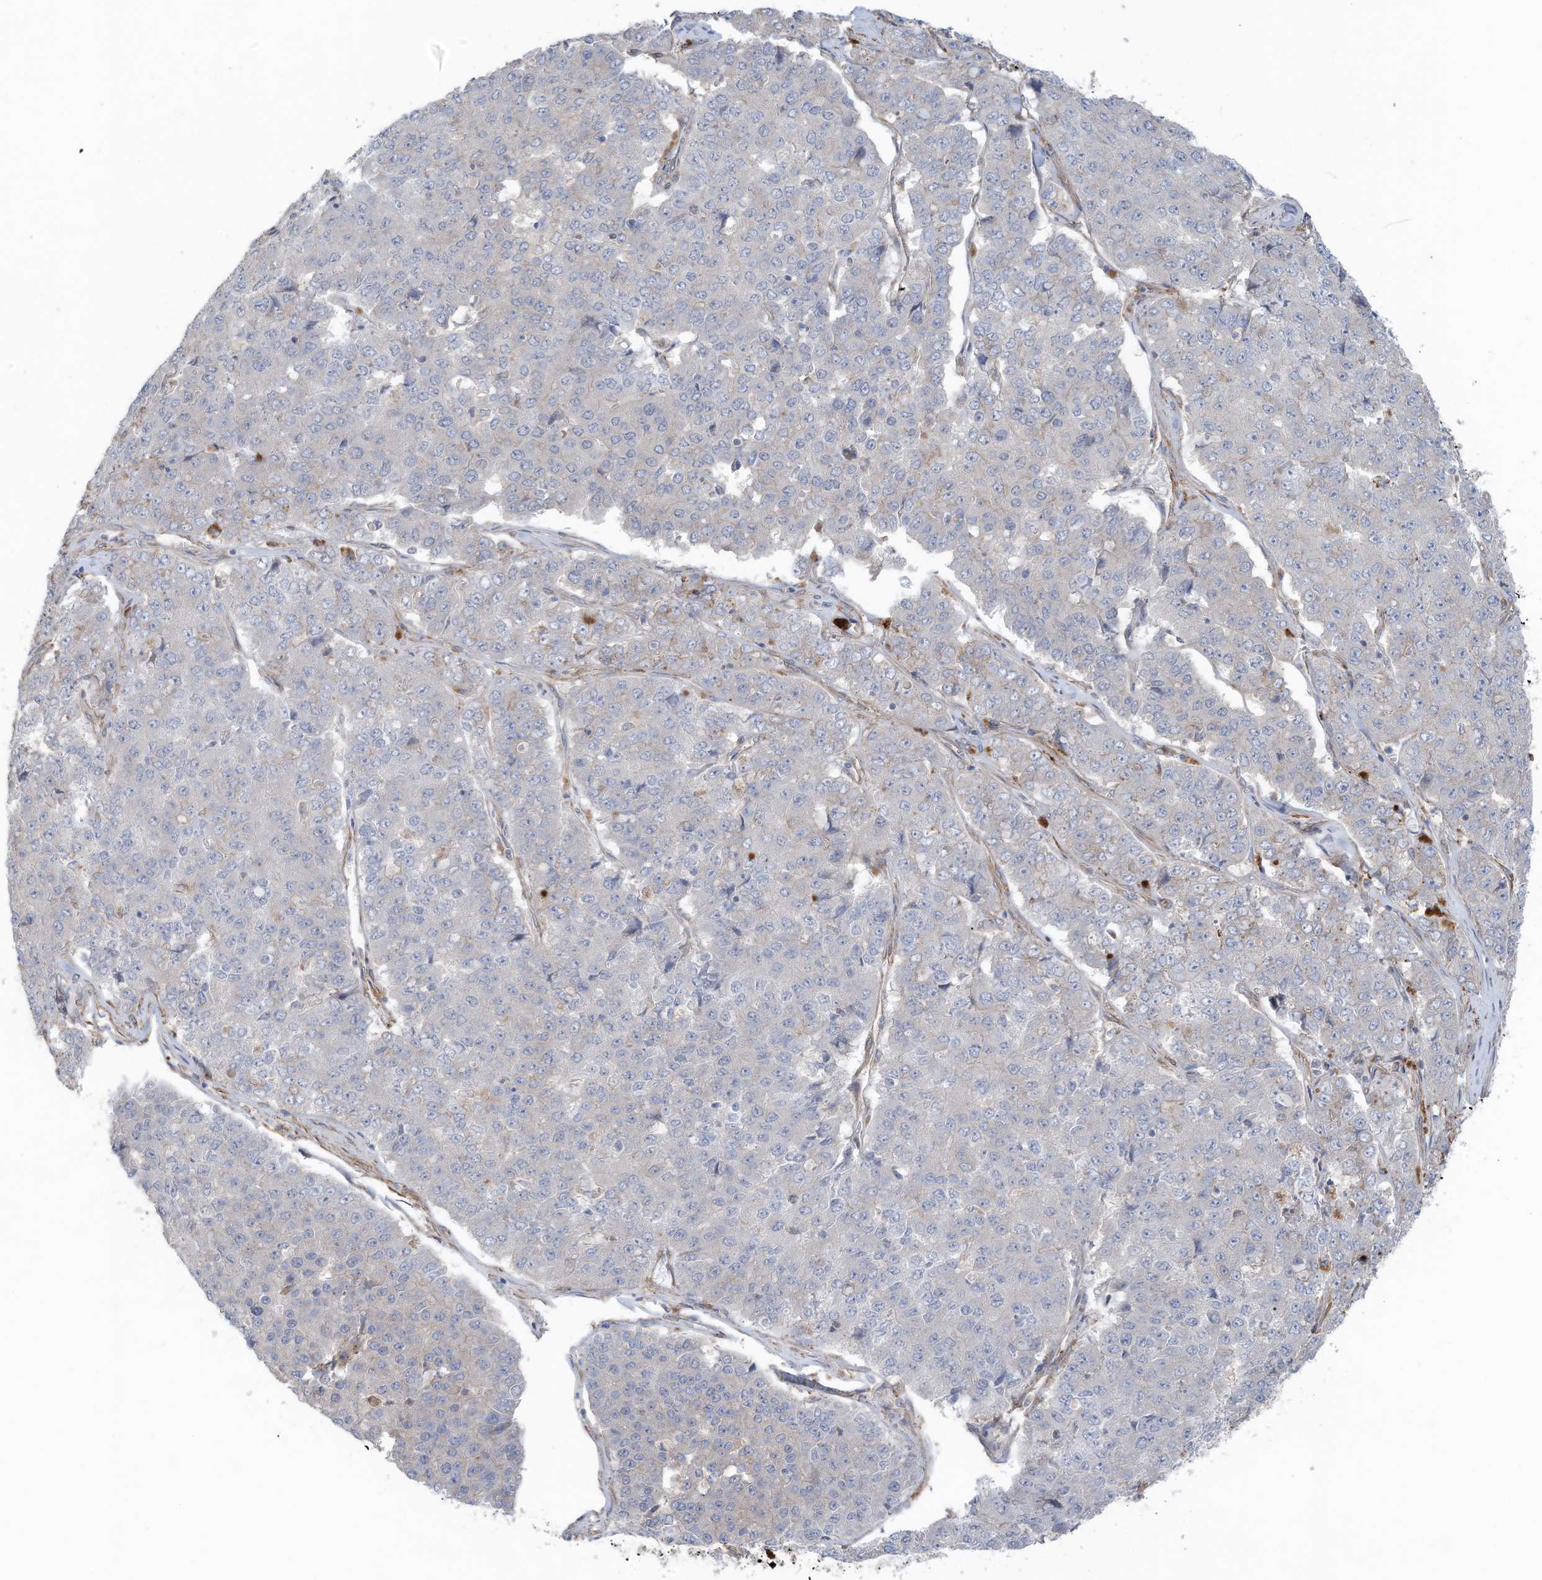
{"staining": {"intensity": "negative", "quantity": "none", "location": "none"}, "tissue": "pancreatic cancer", "cell_type": "Tumor cells", "image_type": "cancer", "snomed": [{"axis": "morphology", "description": "Adenocarcinoma, NOS"}, {"axis": "topography", "description": "Pancreas"}], "caption": "High magnification brightfield microscopy of pancreatic adenocarcinoma stained with DAB (brown) and counterstained with hematoxylin (blue): tumor cells show no significant positivity.", "gene": "SLC17A7", "patient": {"sex": "male", "age": 50}}